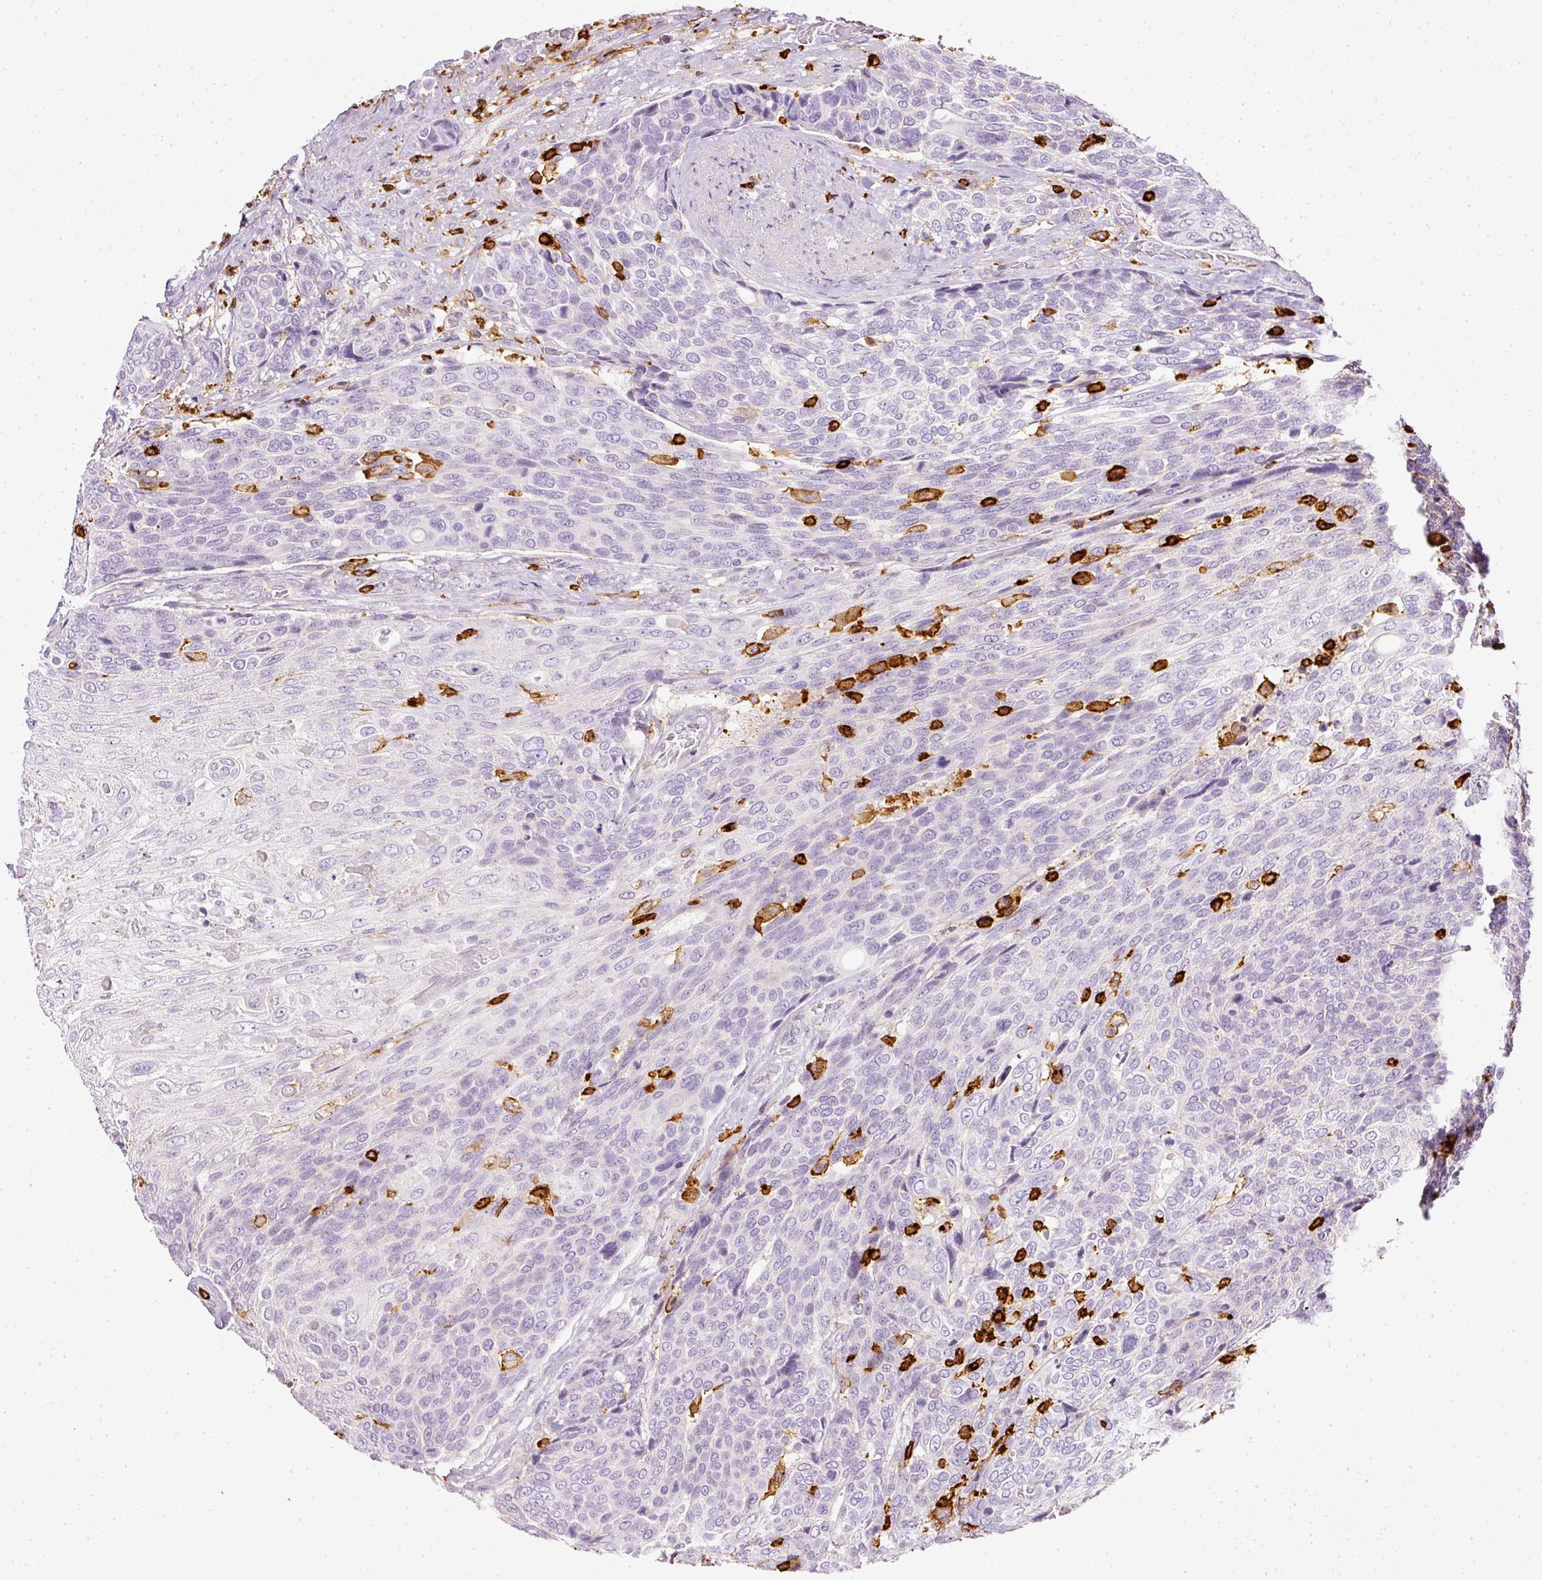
{"staining": {"intensity": "negative", "quantity": "none", "location": "none"}, "tissue": "urothelial cancer", "cell_type": "Tumor cells", "image_type": "cancer", "snomed": [{"axis": "morphology", "description": "Urothelial carcinoma, High grade"}, {"axis": "topography", "description": "Urinary bladder"}], "caption": "Human urothelial cancer stained for a protein using immunohistochemistry exhibits no expression in tumor cells.", "gene": "EVL", "patient": {"sex": "female", "age": 70}}